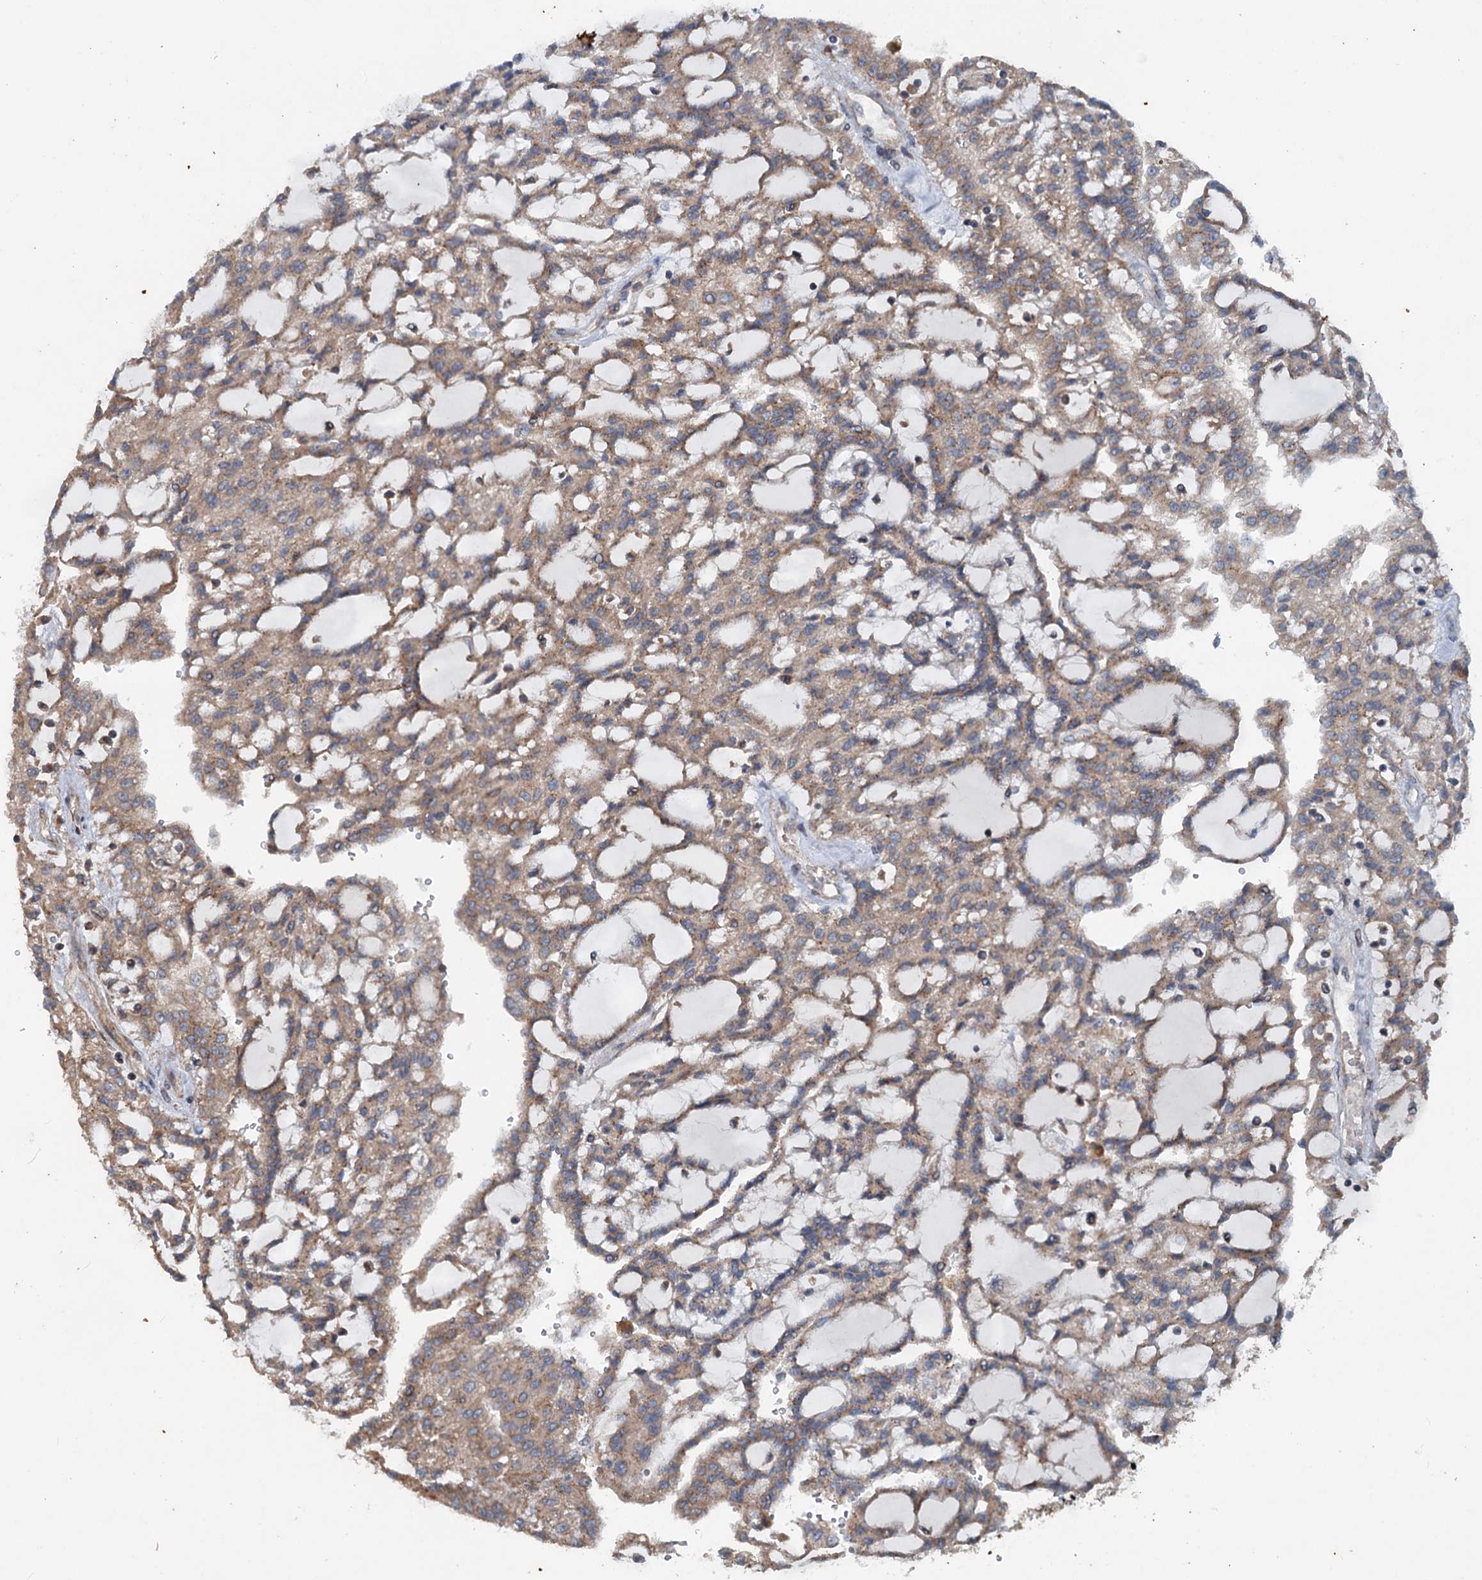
{"staining": {"intensity": "weak", "quantity": ">75%", "location": "cytoplasmic/membranous"}, "tissue": "renal cancer", "cell_type": "Tumor cells", "image_type": "cancer", "snomed": [{"axis": "morphology", "description": "Adenocarcinoma, NOS"}, {"axis": "topography", "description": "Kidney"}], "caption": "This photomicrograph shows renal cancer (adenocarcinoma) stained with immunohistochemistry to label a protein in brown. The cytoplasmic/membranous of tumor cells show weak positivity for the protein. Nuclei are counter-stained blue.", "gene": "TEDC1", "patient": {"sex": "male", "age": 63}}